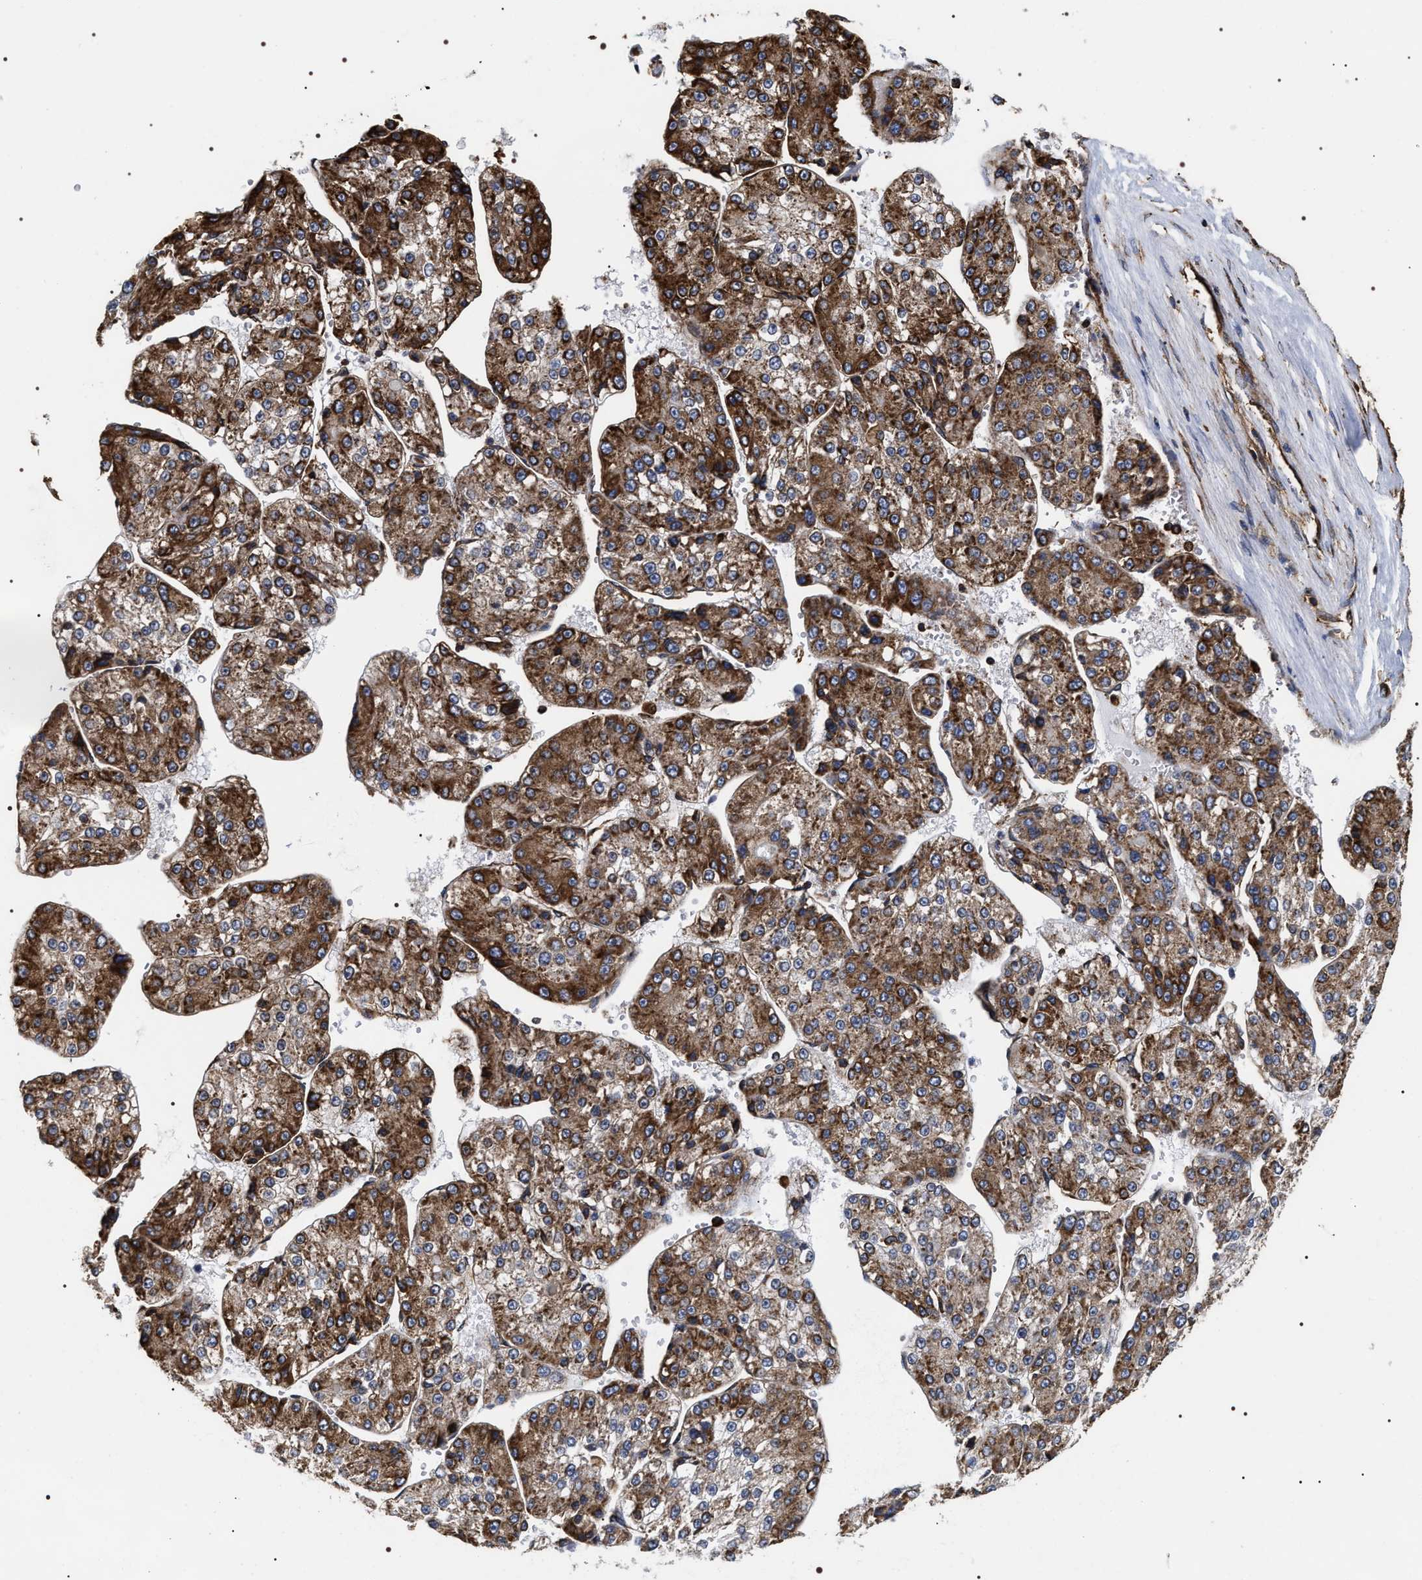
{"staining": {"intensity": "strong", "quantity": ">75%", "location": "cytoplasmic/membranous"}, "tissue": "liver cancer", "cell_type": "Tumor cells", "image_type": "cancer", "snomed": [{"axis": "morphology", "description": "Carcinoma, Hepatocellular, NOS"}, {"axis": "topography", "description": "Liver"}], "caption": "Tumor cells exhibit strong cytoplasmic/membranous expression in about >75% of cells in liver cancer (hepatocellular carcinoma).", "gene": "SERBP1", "patient": {"sex": "female", "age": 73}}